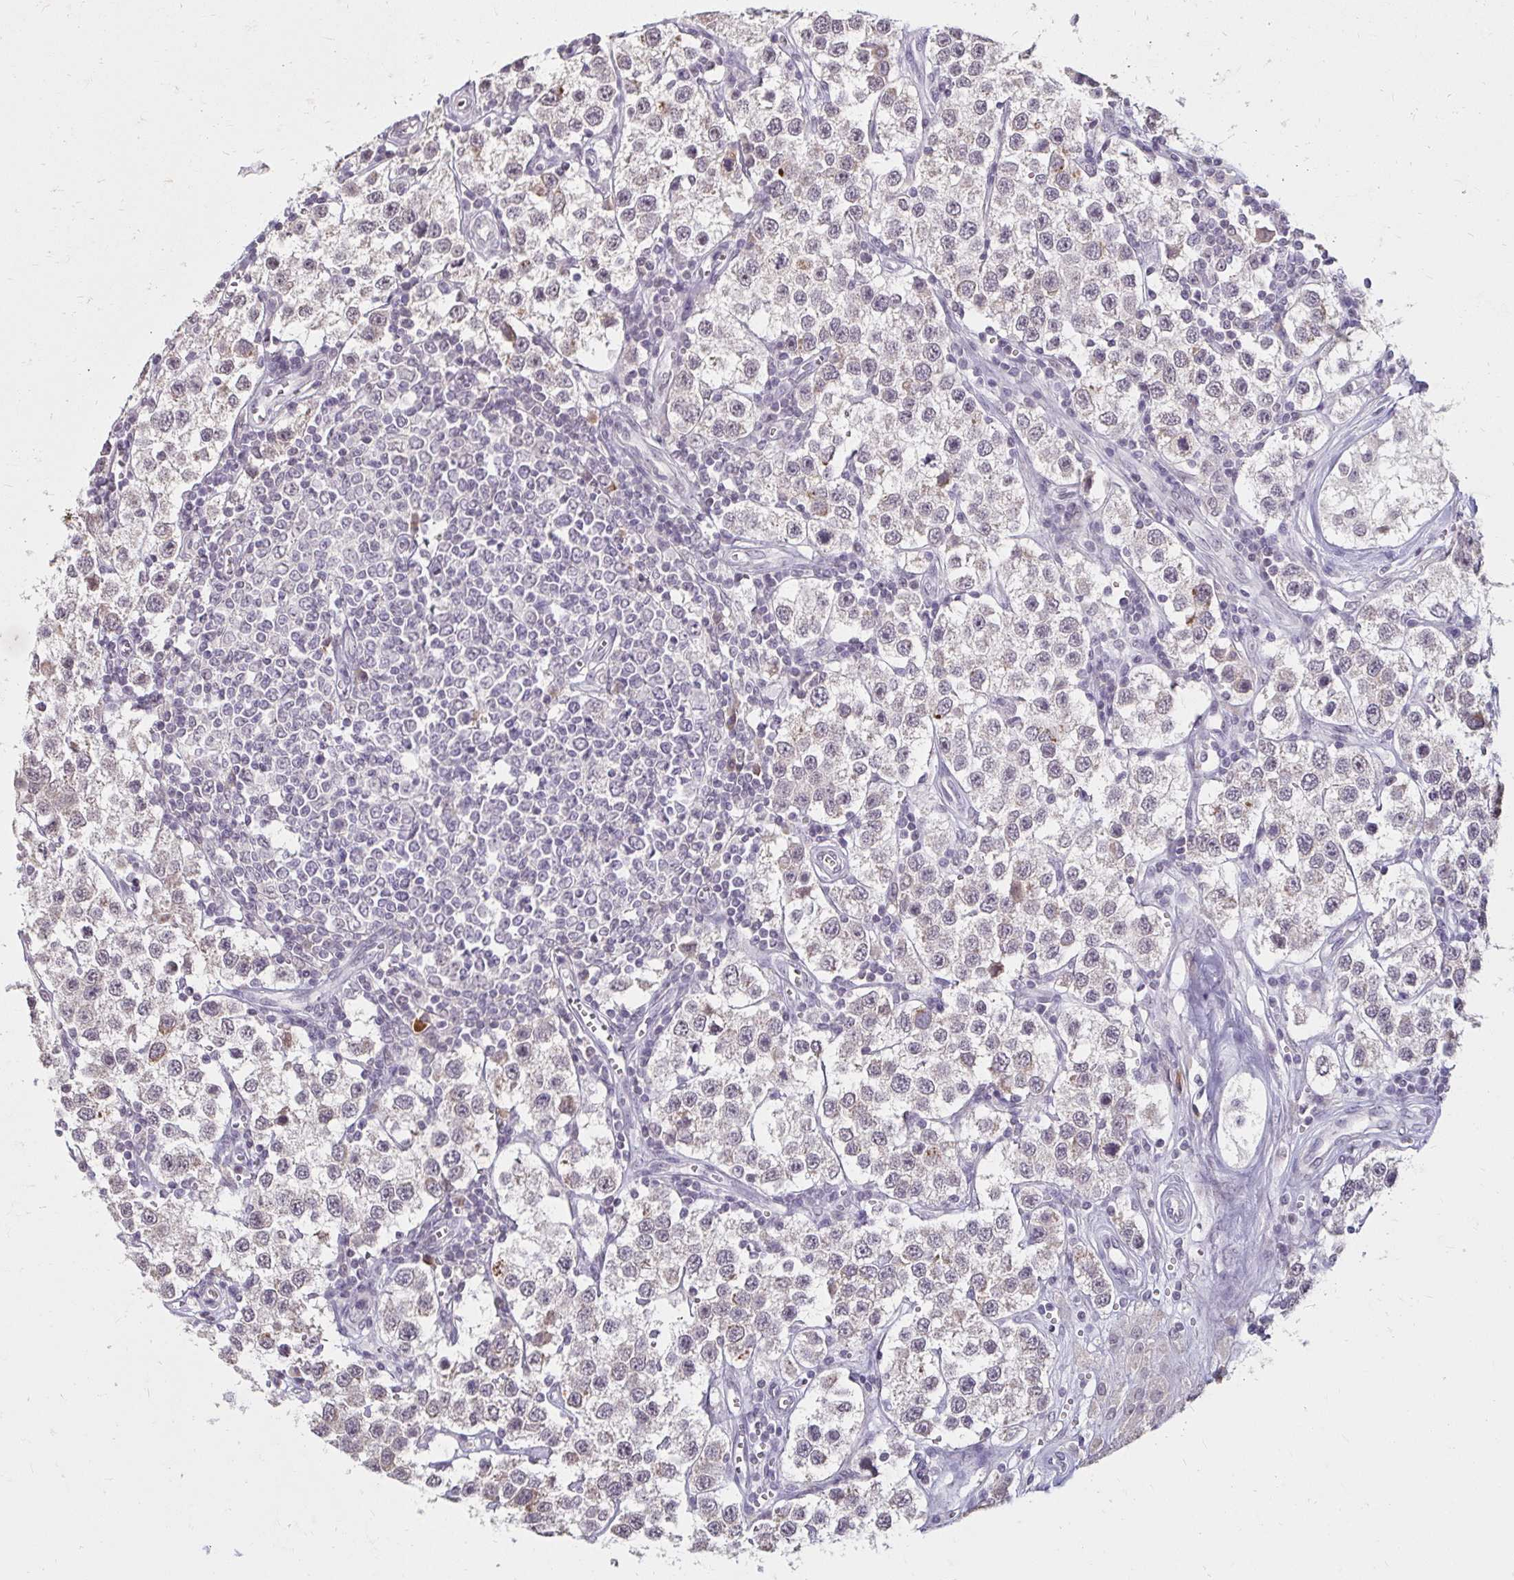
{"staining": {"intensity": "negative", "quantity": "none", "location": "none"}, "tissue": "testis cancer", "cell_type": "Tumor cells", "image_type": "cancer", "snomed": [{"axis": "morphology", "description": "Seminoma, NOS"}, {"axis": "topography", "description": "Testis"}], "caption": "DAB immunohistochemical staining of human testis cancer reveals no significant staining in tumor cells.", "gene": "DDN", "patient": {"sex": "male", "age": 34}}